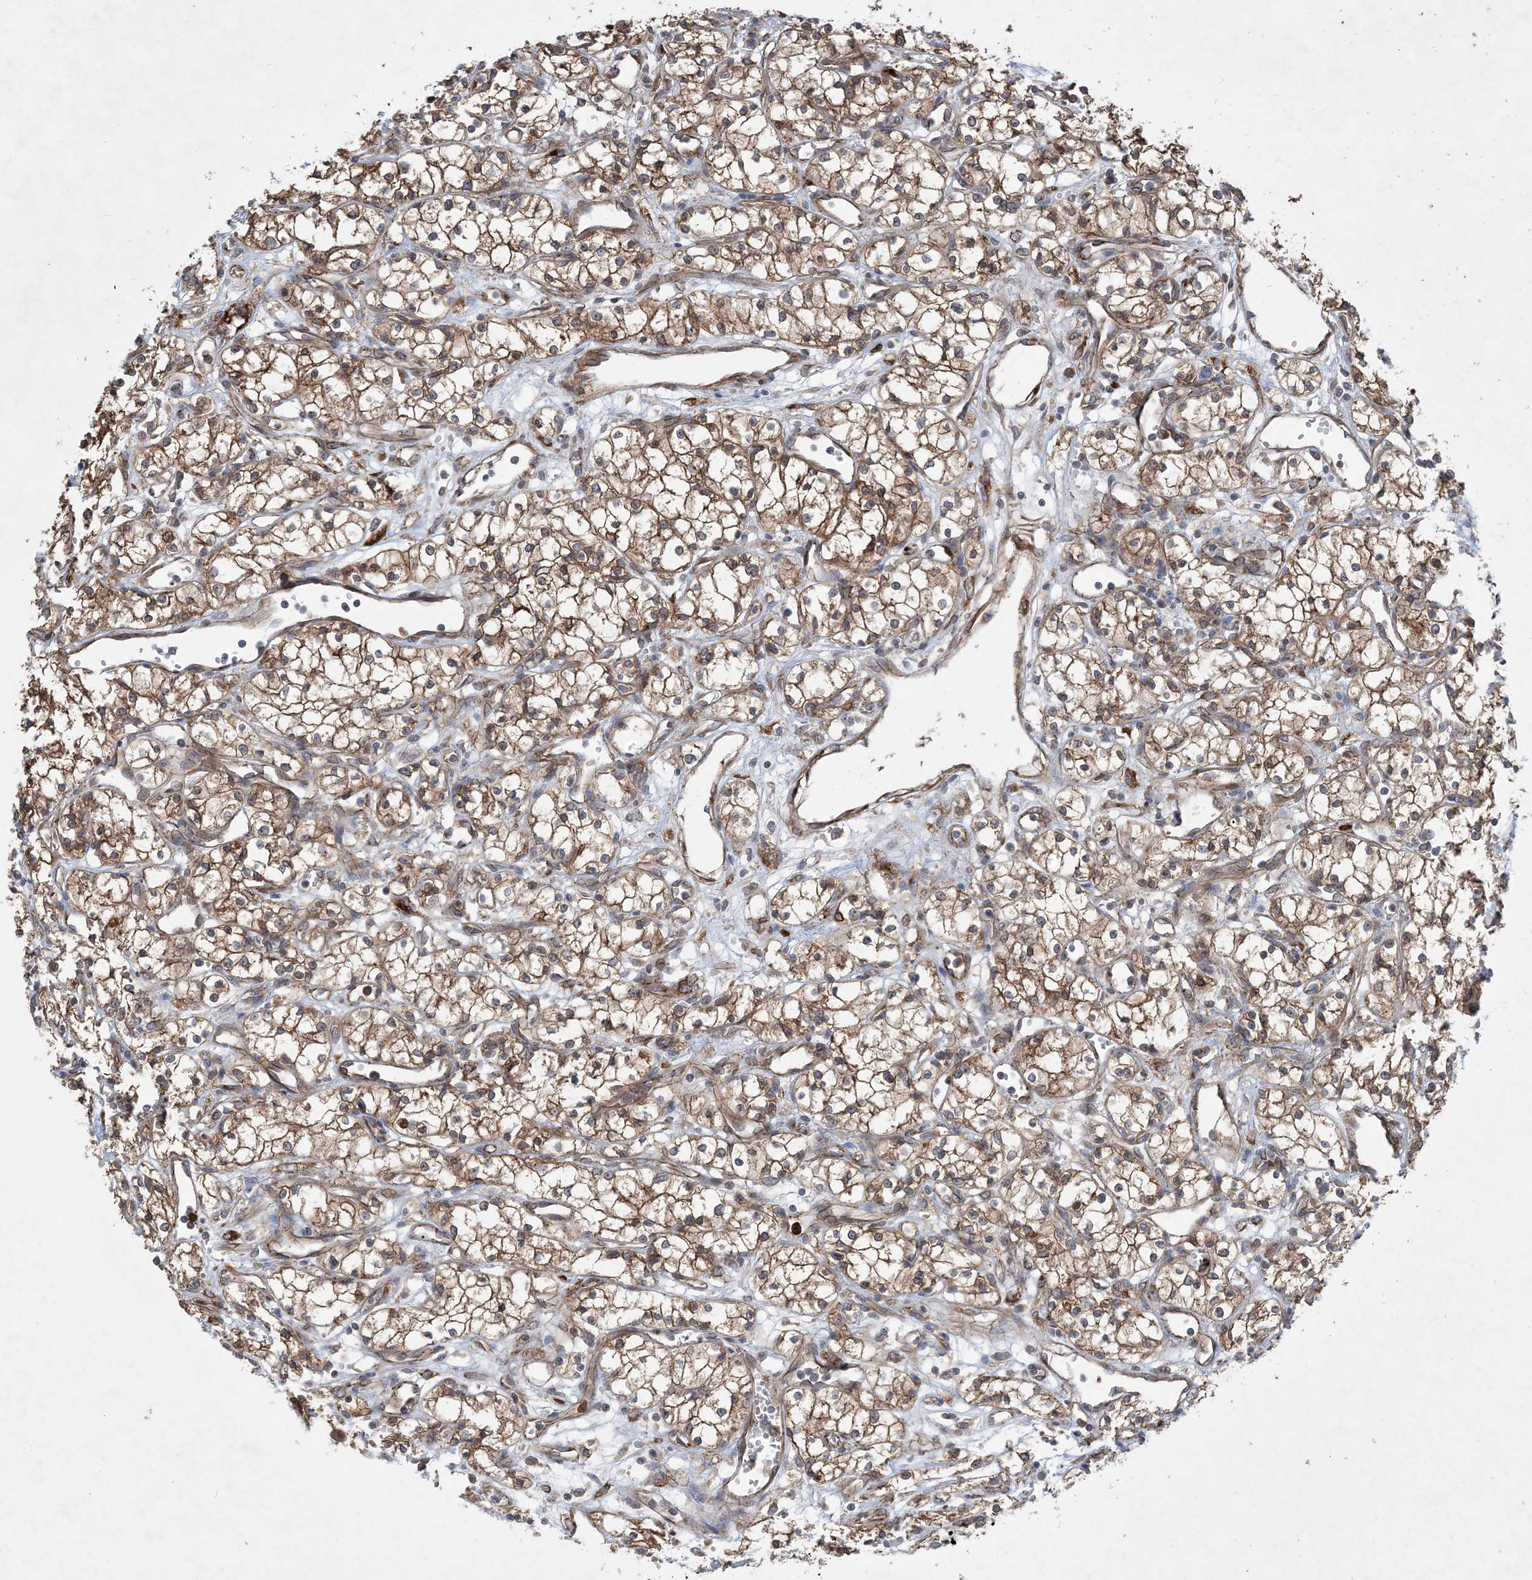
{"staining": {"intensity": "moderate", "quantity": ">75%", "location": "cytoplasmic/membranous"}, "tissue": "renal cancer", "cell_type": "Tumor cells", "image_type": "cancer", "snomed": [{"axis": "morphology", "description": "Adenocarcinoma, NOS"}, {"axis": "topography", "description": "Kidney"}], "caption": "Protein expression analysis of human renal cancer (adenocarcinoma) reveals moderate cytoplasmic/membranous expression in approximately >75% of tumor cells.", "gene": "OTOP1", "patient": {"sex": "male", "age": 59}}